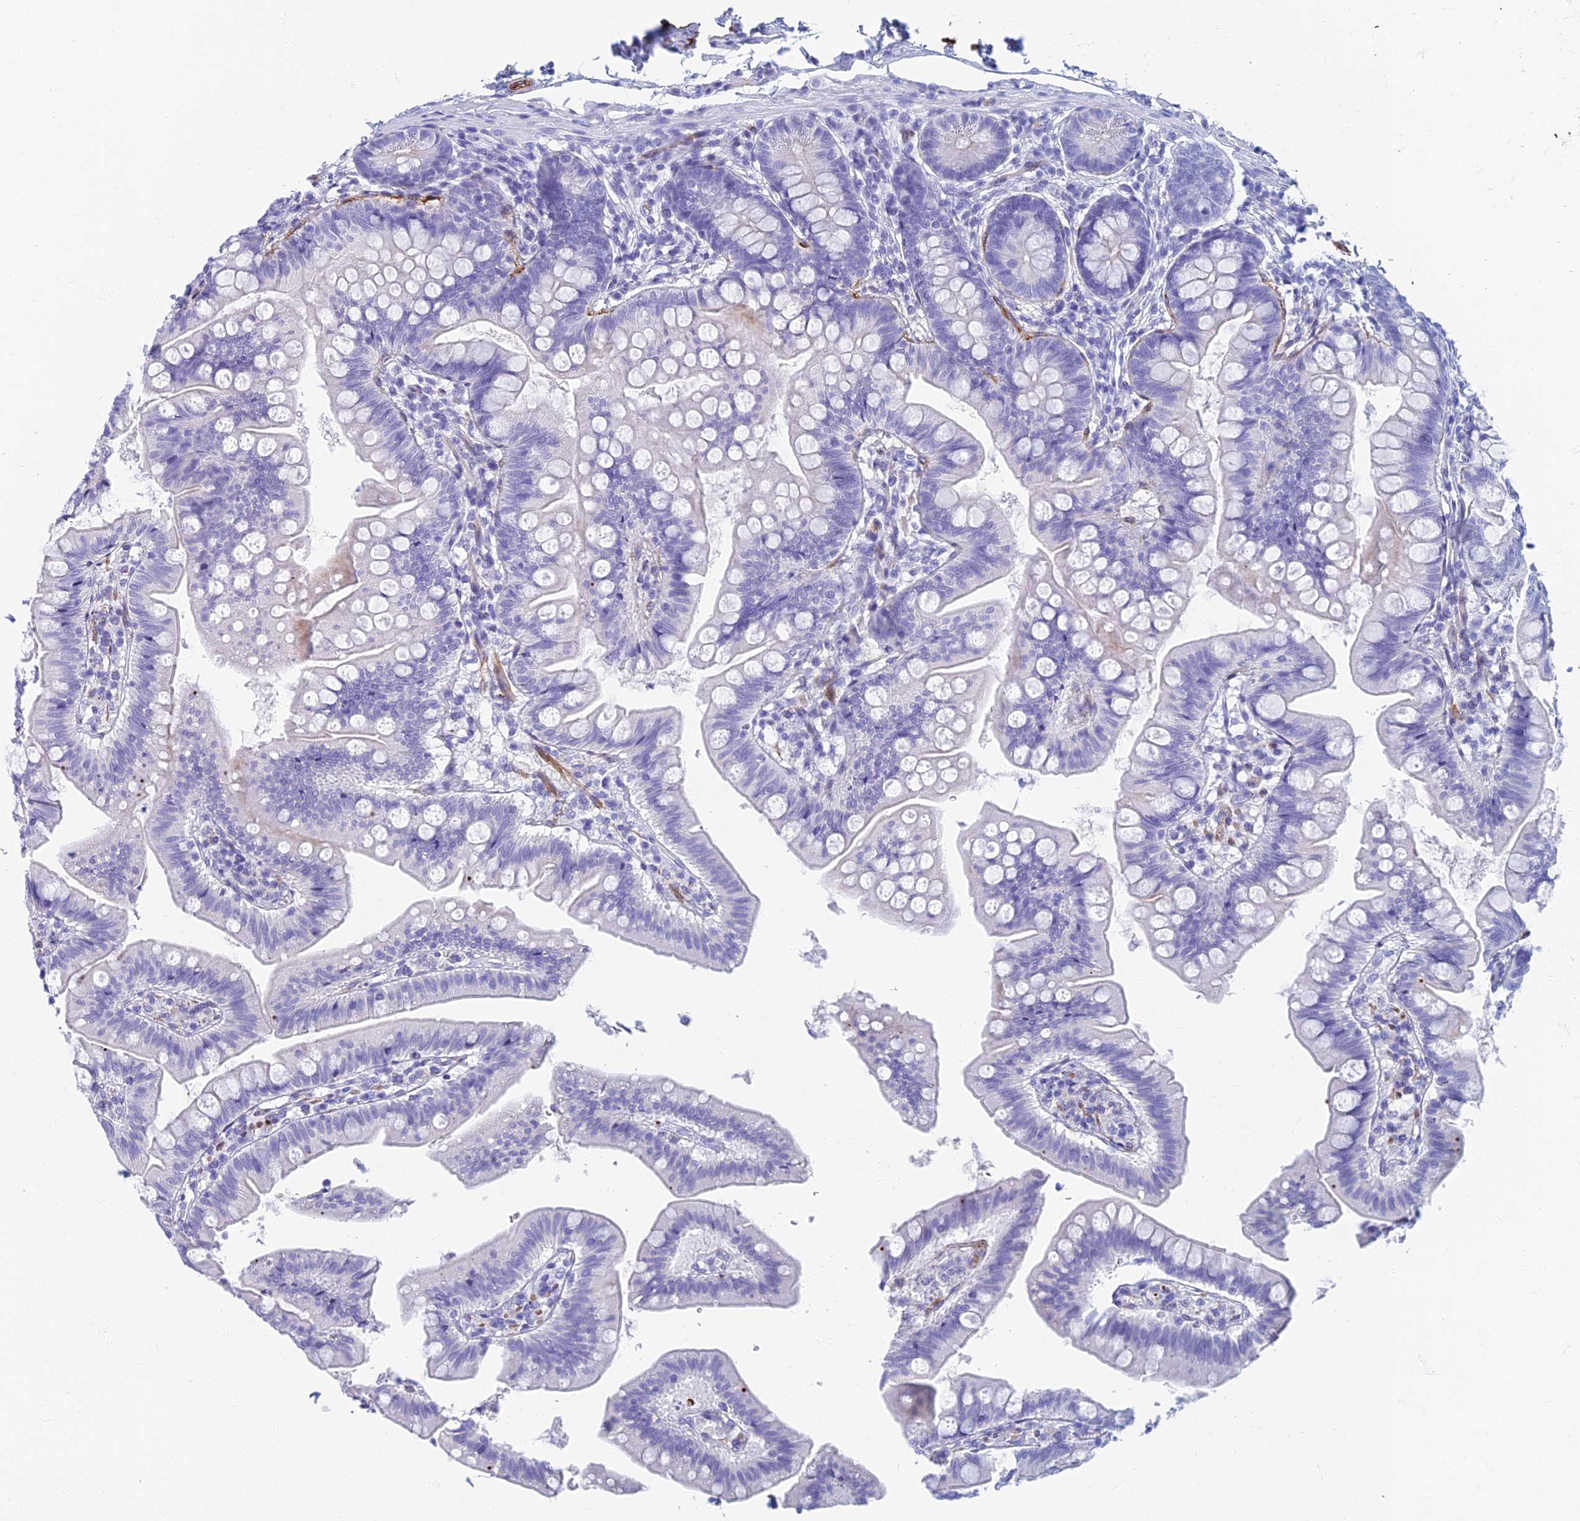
{"staining": {"intensity": "negative", "quantity": "none", "location": "none"}, "tissue": "small intestine", "cell_type": "Glandular cells", "image_type": "normal", "snomed": [{"axis": "morphology", "description": "Normal tissue, NOS"}, {"axis": "topography", "description": "Small intestine"}], "caption": "IHC image of normal small intestine stained for a protein (brown), which exhibits no expression in glandular cells.", "gene": "ETFRF1", "patient": {"sex": "male", "age": 7}}